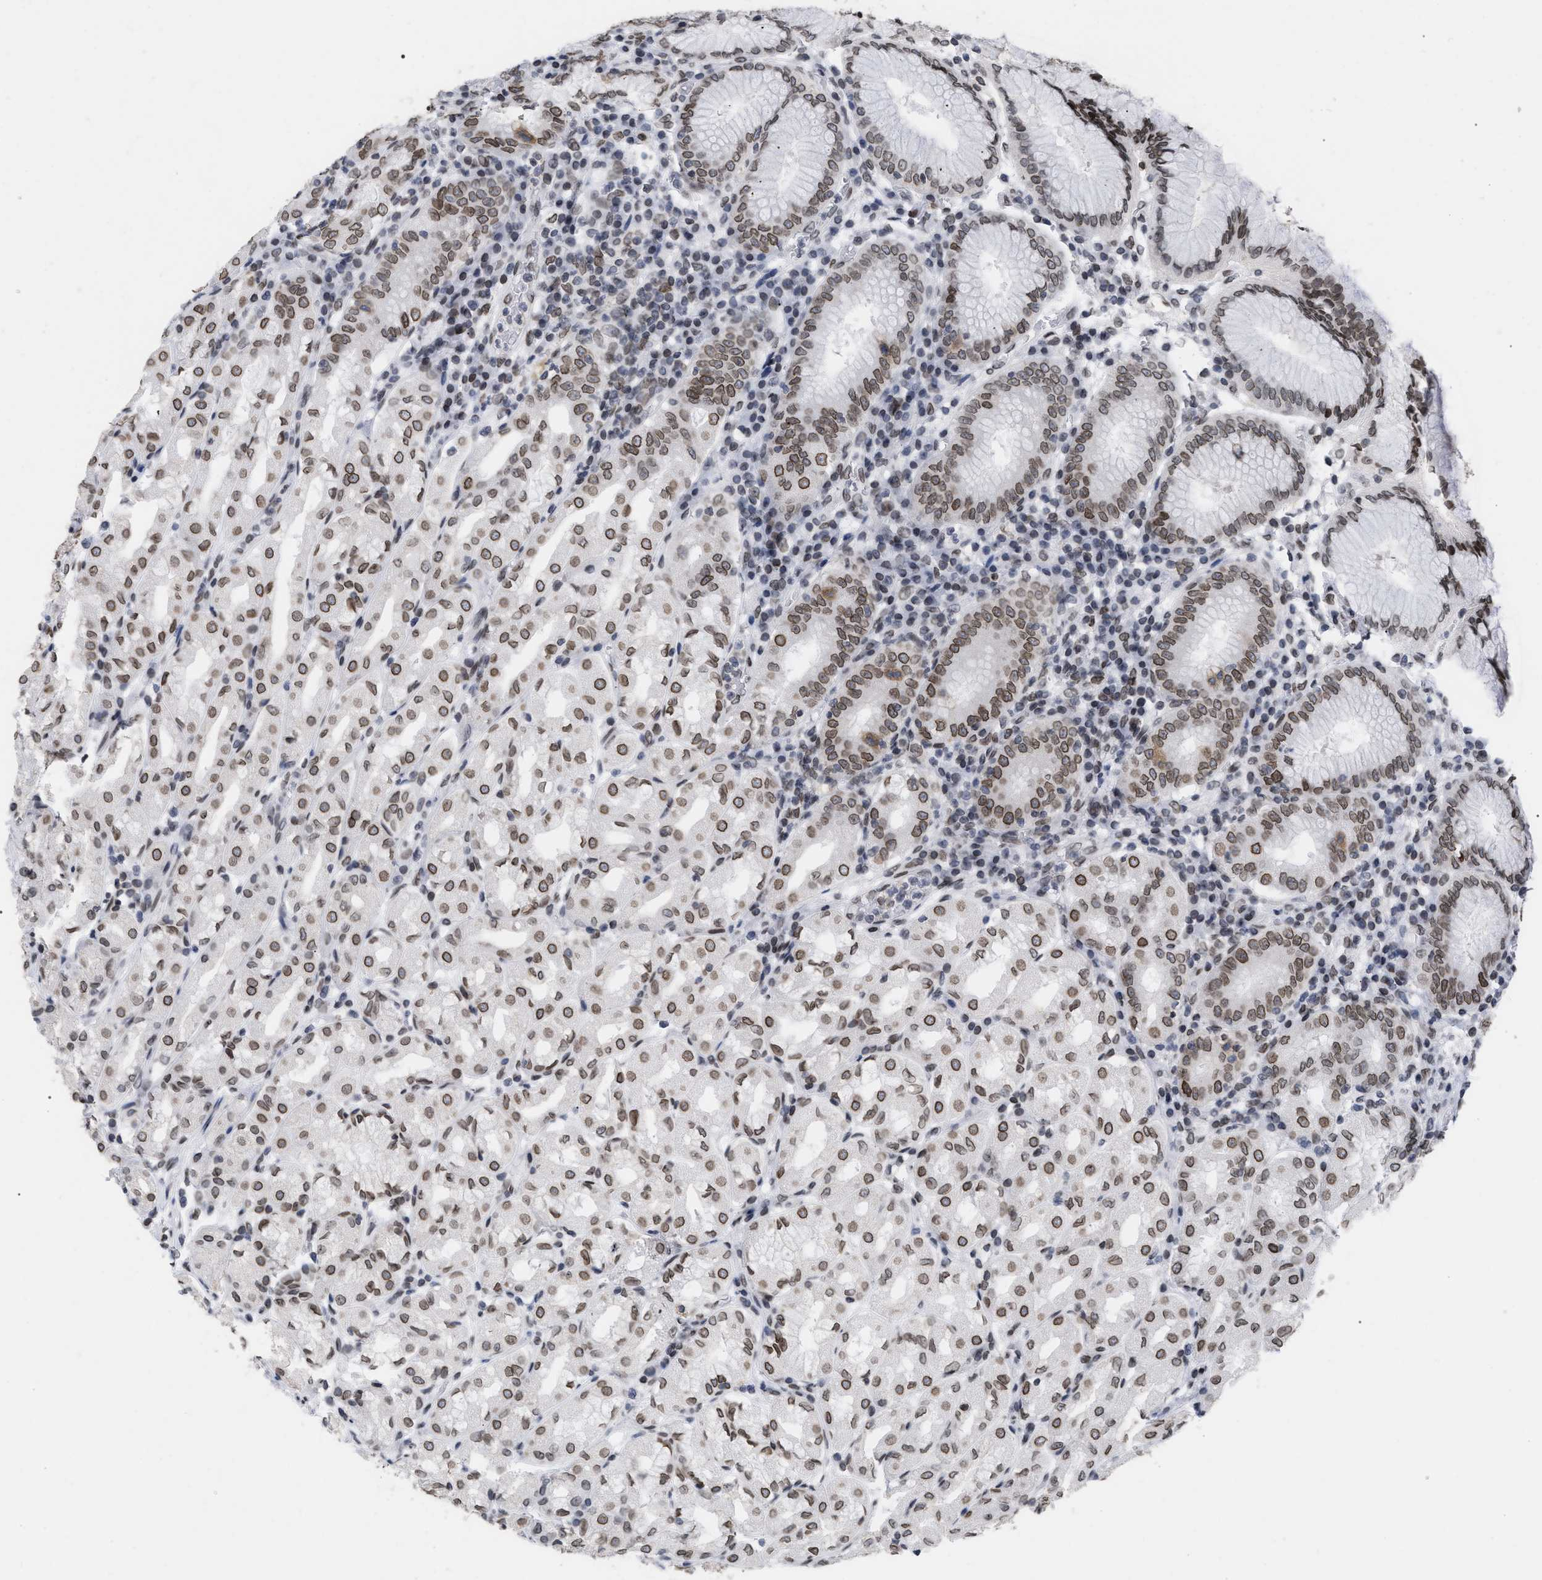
{"staining": {"intensity": "strong", "quantity": "25%-75%", "location": "cytoplasmic/membranous,nuclear"}, "tissue": "stomach", "cell_type": "Glandular cells", "image_type": "normal", "snomed": [{"axis": "morphology", "description": "Normal tissue, NOS"}, {"axis": "topography", "description": "Stomach"}, {"axis": "topography", "description": "Stomach, lower"}], "caption": "A brown stain labels strong cytoplasmic/membranous,nuclear expression of a protein in glandular cells of normal human stomach.", "gene": "TPR", "patient": {"sex": "female", "age": 56}}